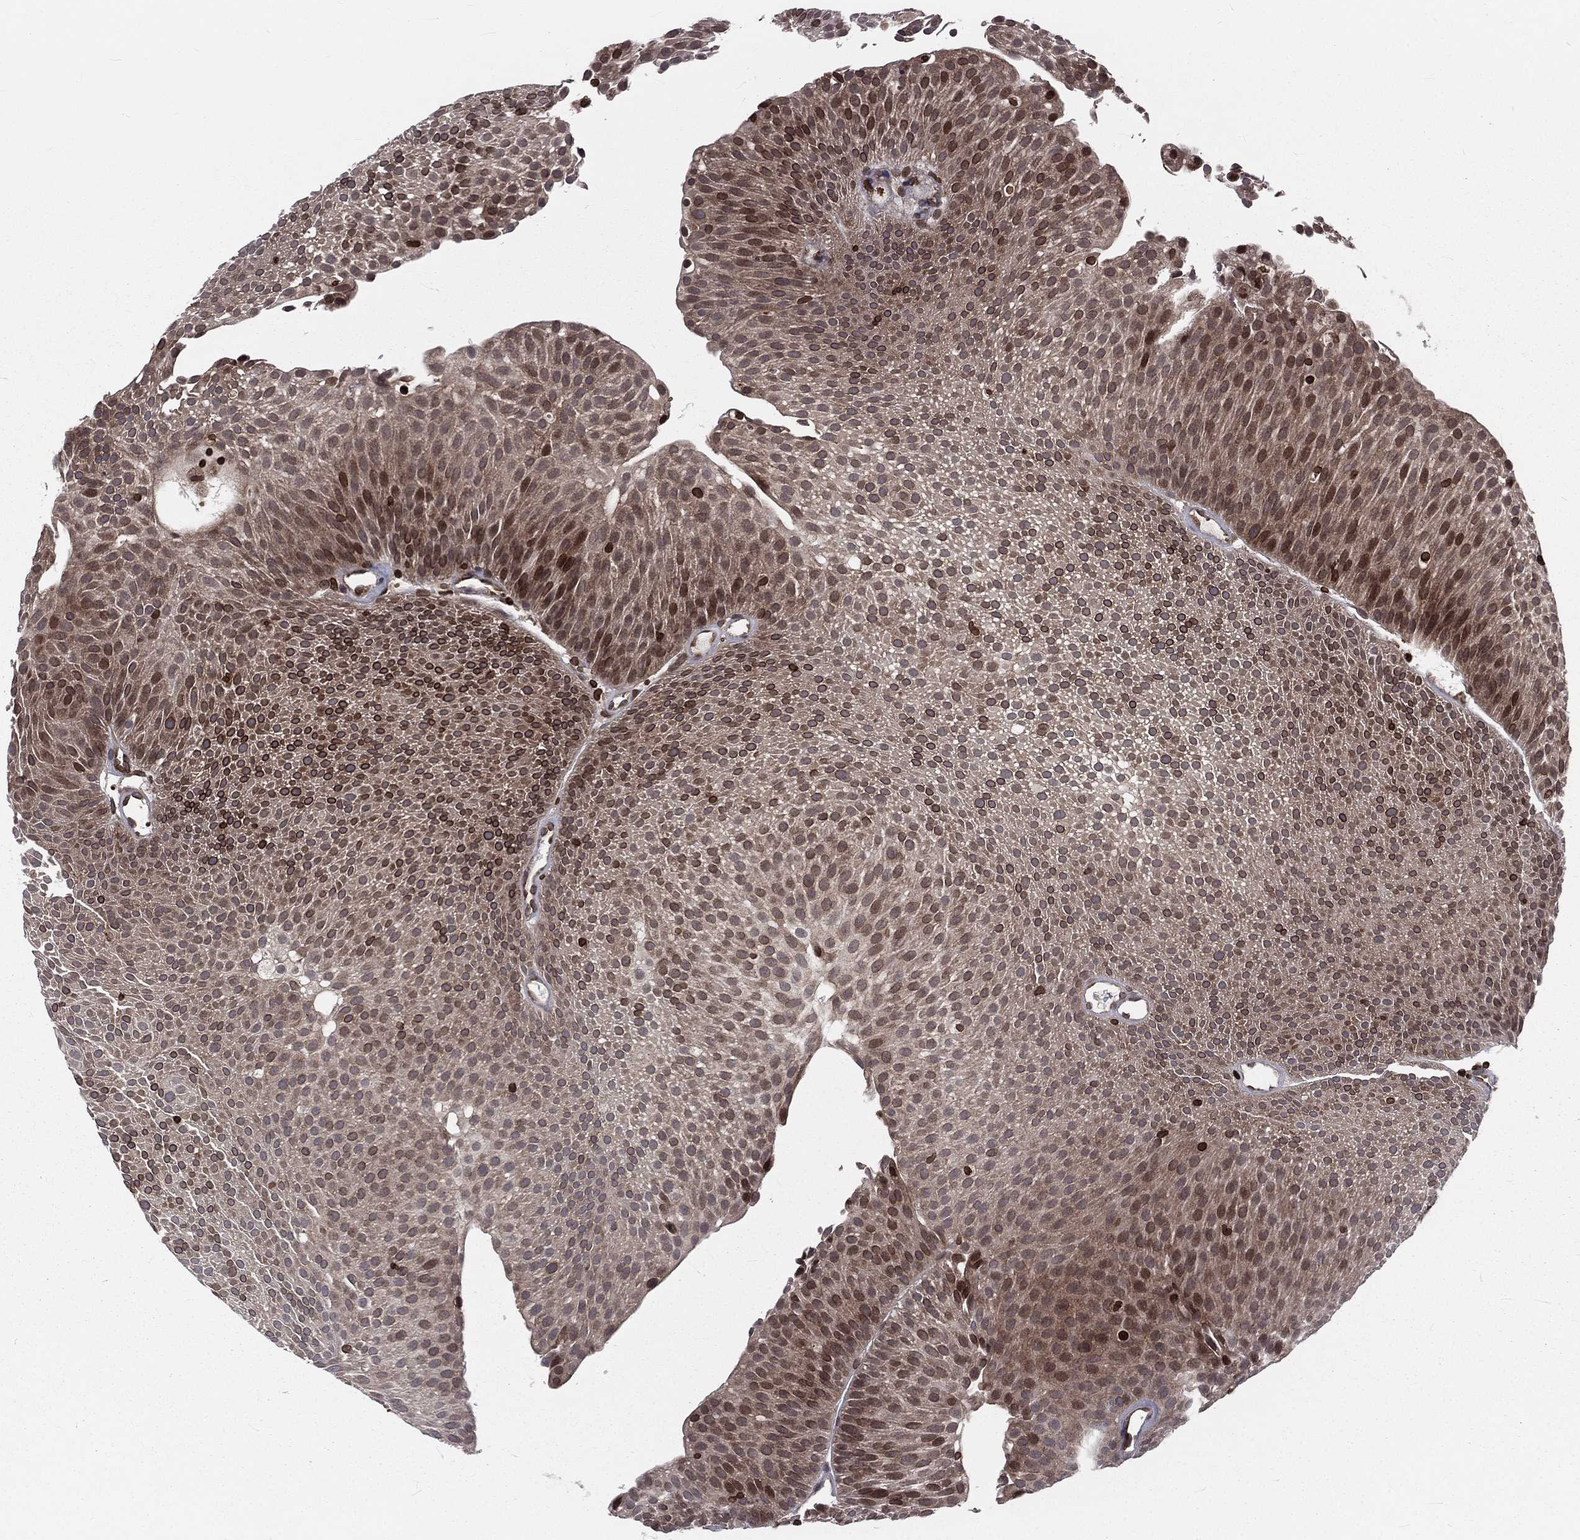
{"staining": {"intensity": "moderate", "quantity": "25%-75%", "location": "cytoplasmic/membranous,nuclear"}, "tissue": "urothelial cancer", "cell_type": "Tumor cells", "image_type": "cancer", "snomed": [{"axis": "morphology", "description": "Urothelial carcinoma, Low grade"}, {"axis": "topography", "description": "Urinary bladder"}], "caption": "IHC photomicrograph of human urothelial carcinoma (low-grade) stained for a protein (brown), which displays medium levels of moderate cytoplasmic/membranous and nuclear staining in about 25%-75% of tumor cells.", "gene": "LBR", "patient": {"sex": "male", "age": 65}}